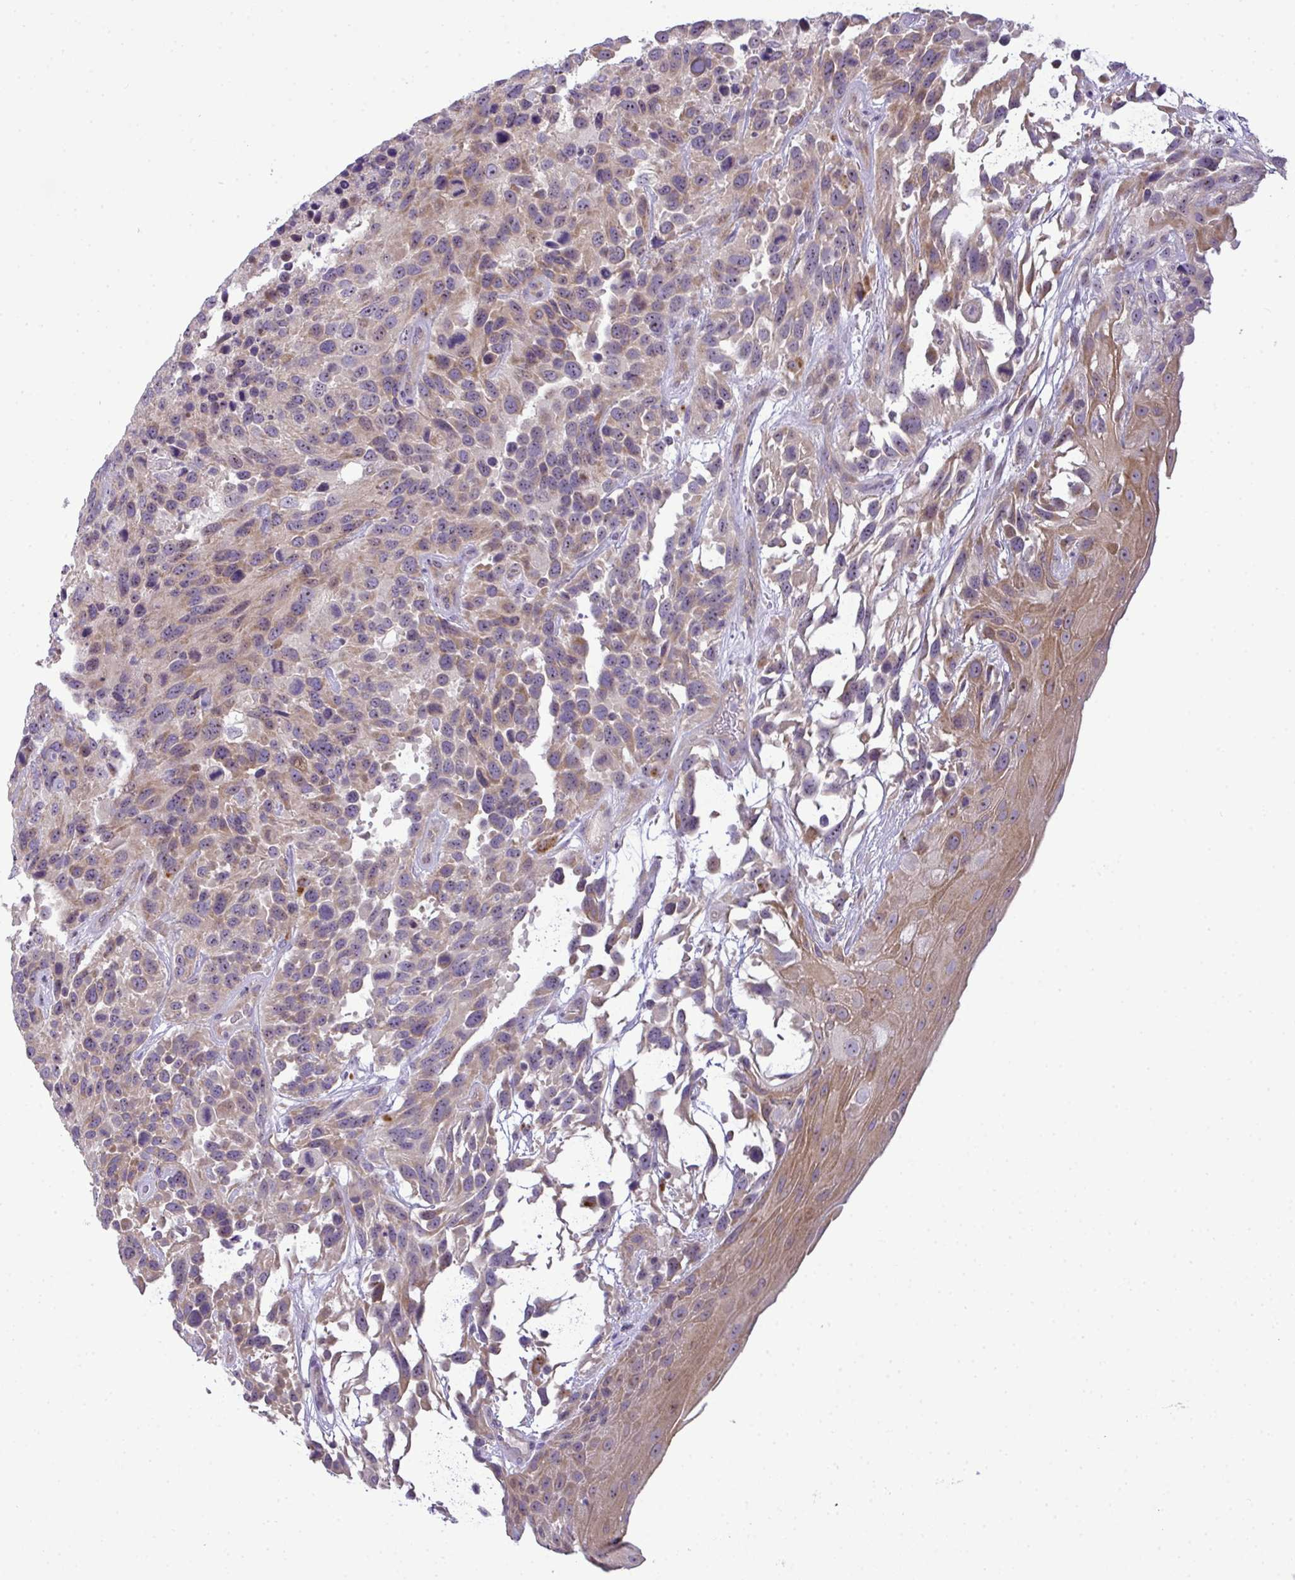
{"staining": {"intensity": "weak", "quantity": "25%-75%", "location": "cytoplasmic/membranous"}, "tissue": "urothelial cancer", "cell_type": "Tumor cells", "image_type": "cancer", "snomed": [{"axis": "morphology", "description": "Urothelial carcinoma, High grade"}, {"axis": "topography", "description": "Urinary bladder"}], "caption": "An image showing weak cytoplasmic/membranous expression in about 25%-75% of tumor cells in urothelial cancer, as visualized by brown immunohistochemical staining.", "gene": "NT5C1A", "patient": {"sex": "female", "age": 70}}